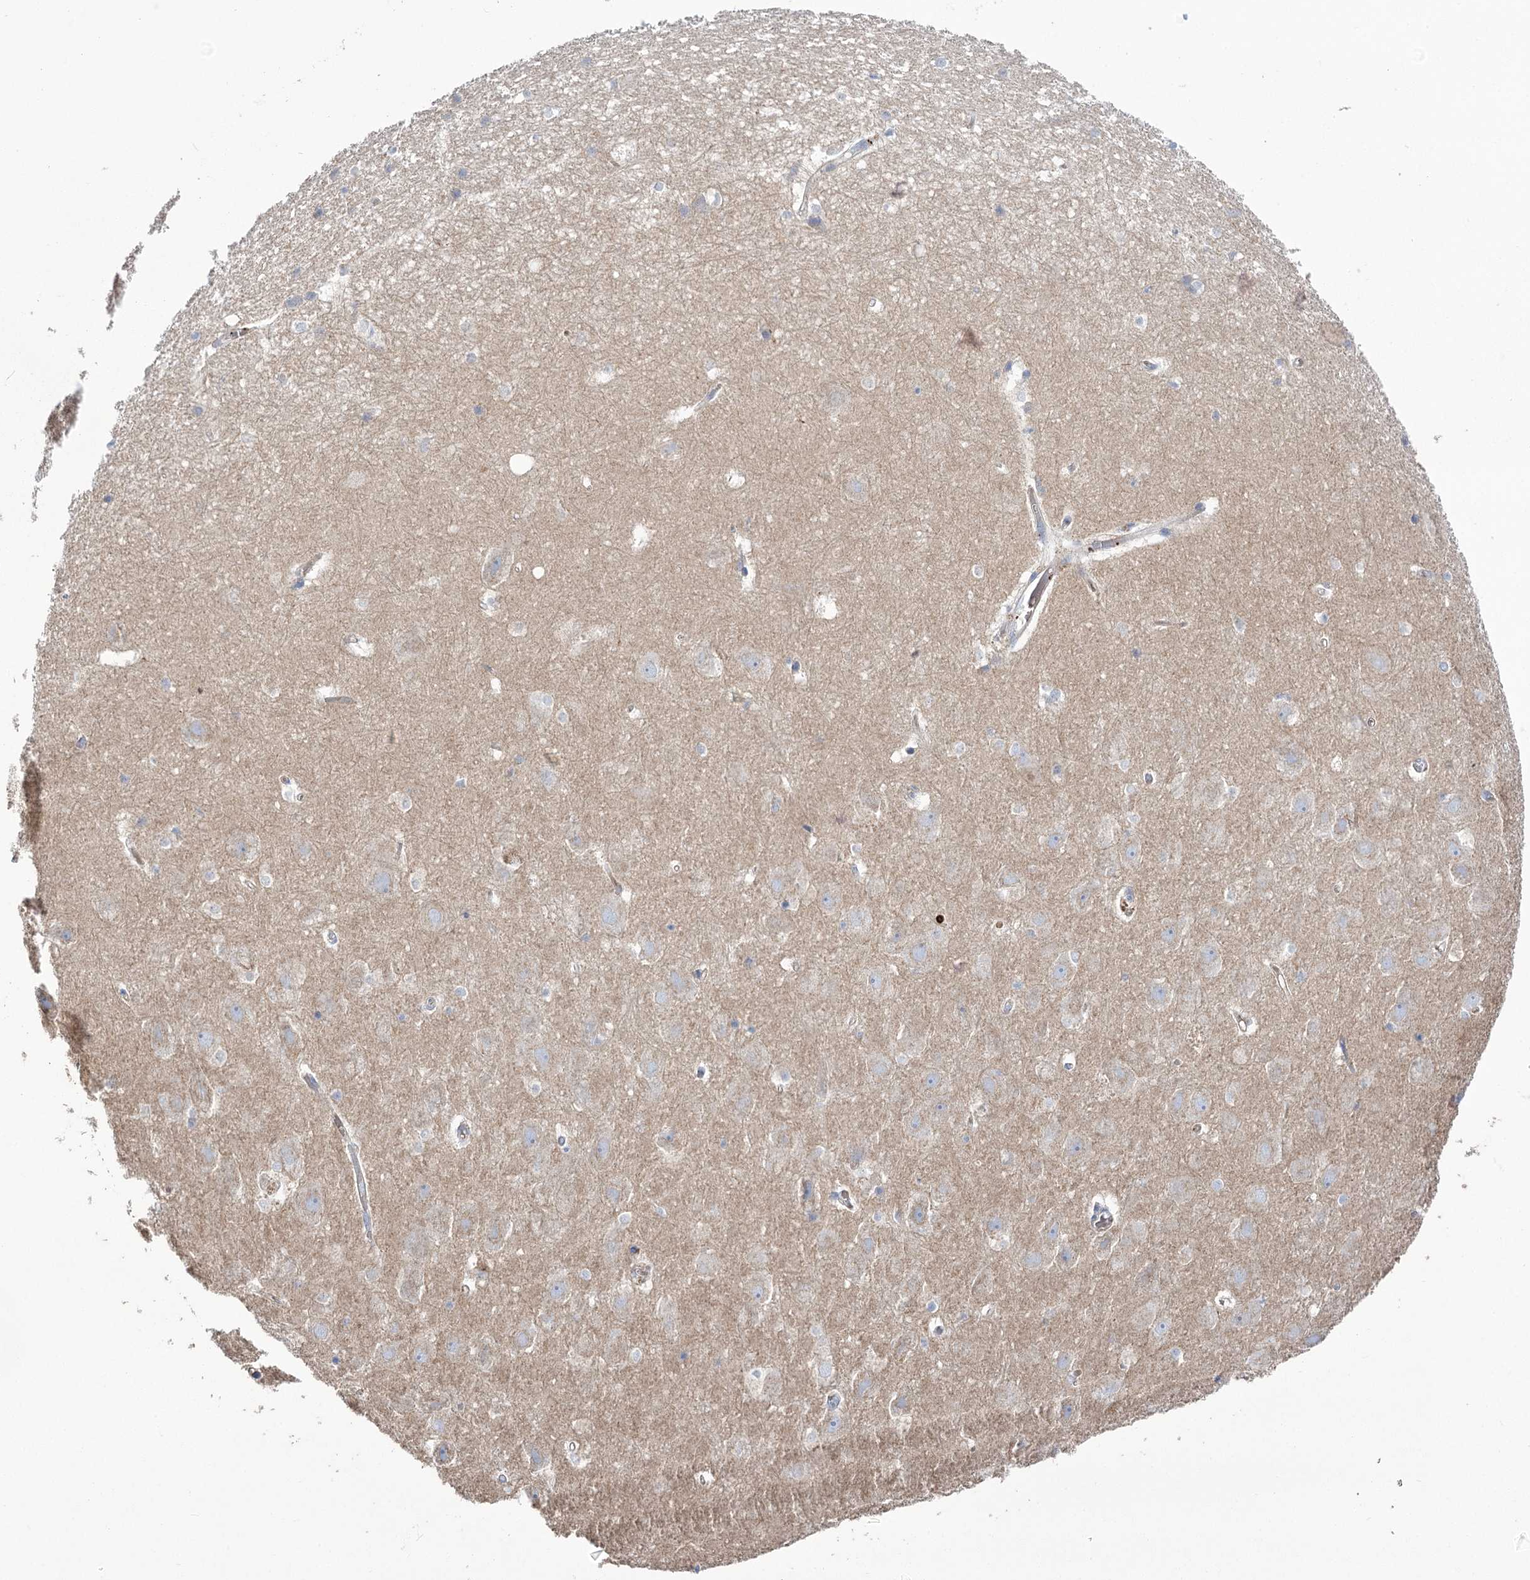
{"staining": {"intensity": "weak", "quantity": "<25%", "location": "cytoplasmic/membranous"}, "tissue": "hippocampus", "cell_type": "Glial cells", "image_type": "normal", "snomed": [{"axis": "morphology", "description": "Normal tissue, NOS"}, {"axis": "topography", "description": "Hippocampus"}], "caption": "Immunohistochemistry histopathology image of normal human hippocampus stained for a protein (brown), which displays no positivity in glial cells.", "gene": "PRSS53", "patient": {"sex": "female", "age": 52}}